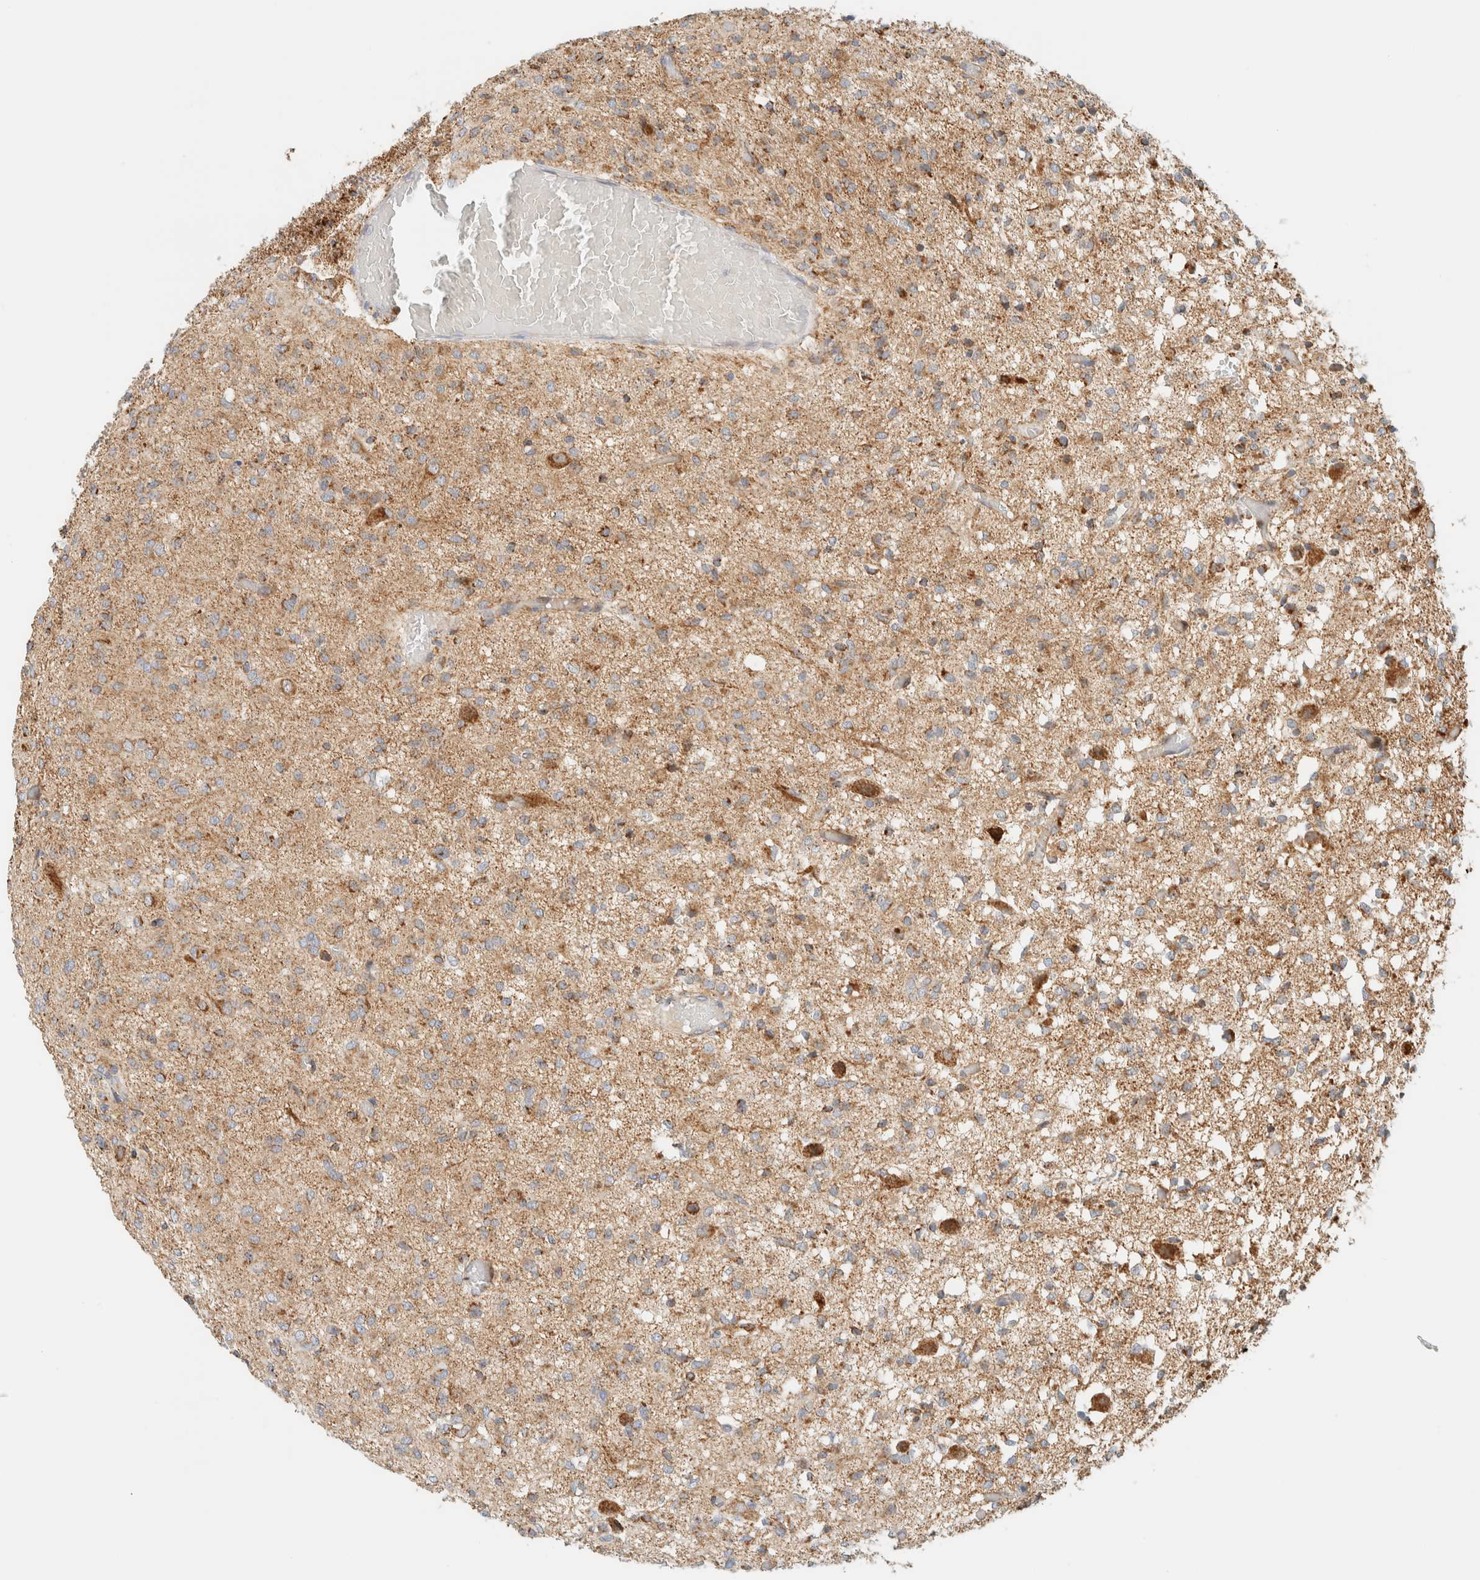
{"staining": {"intensity": "moderate", "quantity": ">75%", "location": "cytoplasmic/membranous"}, "tissue": "glioma", "cell_type": "Tumor cells", "image_type": "cancer", "snomed": [{"axis": "morphology", "description": "Glioma, malignant, High grade"}, {"axis": "topography", "description": "Brain"}], "caption": "Glioma was stained to show a protein in brown. There is medium levels of moderate cytoplasmic/membranous positivity in about >75% of tumor cells. Nuclei are stained in blue.", "gene": "KIFAP3", "patient": {"sex": "female", "age": 59}}